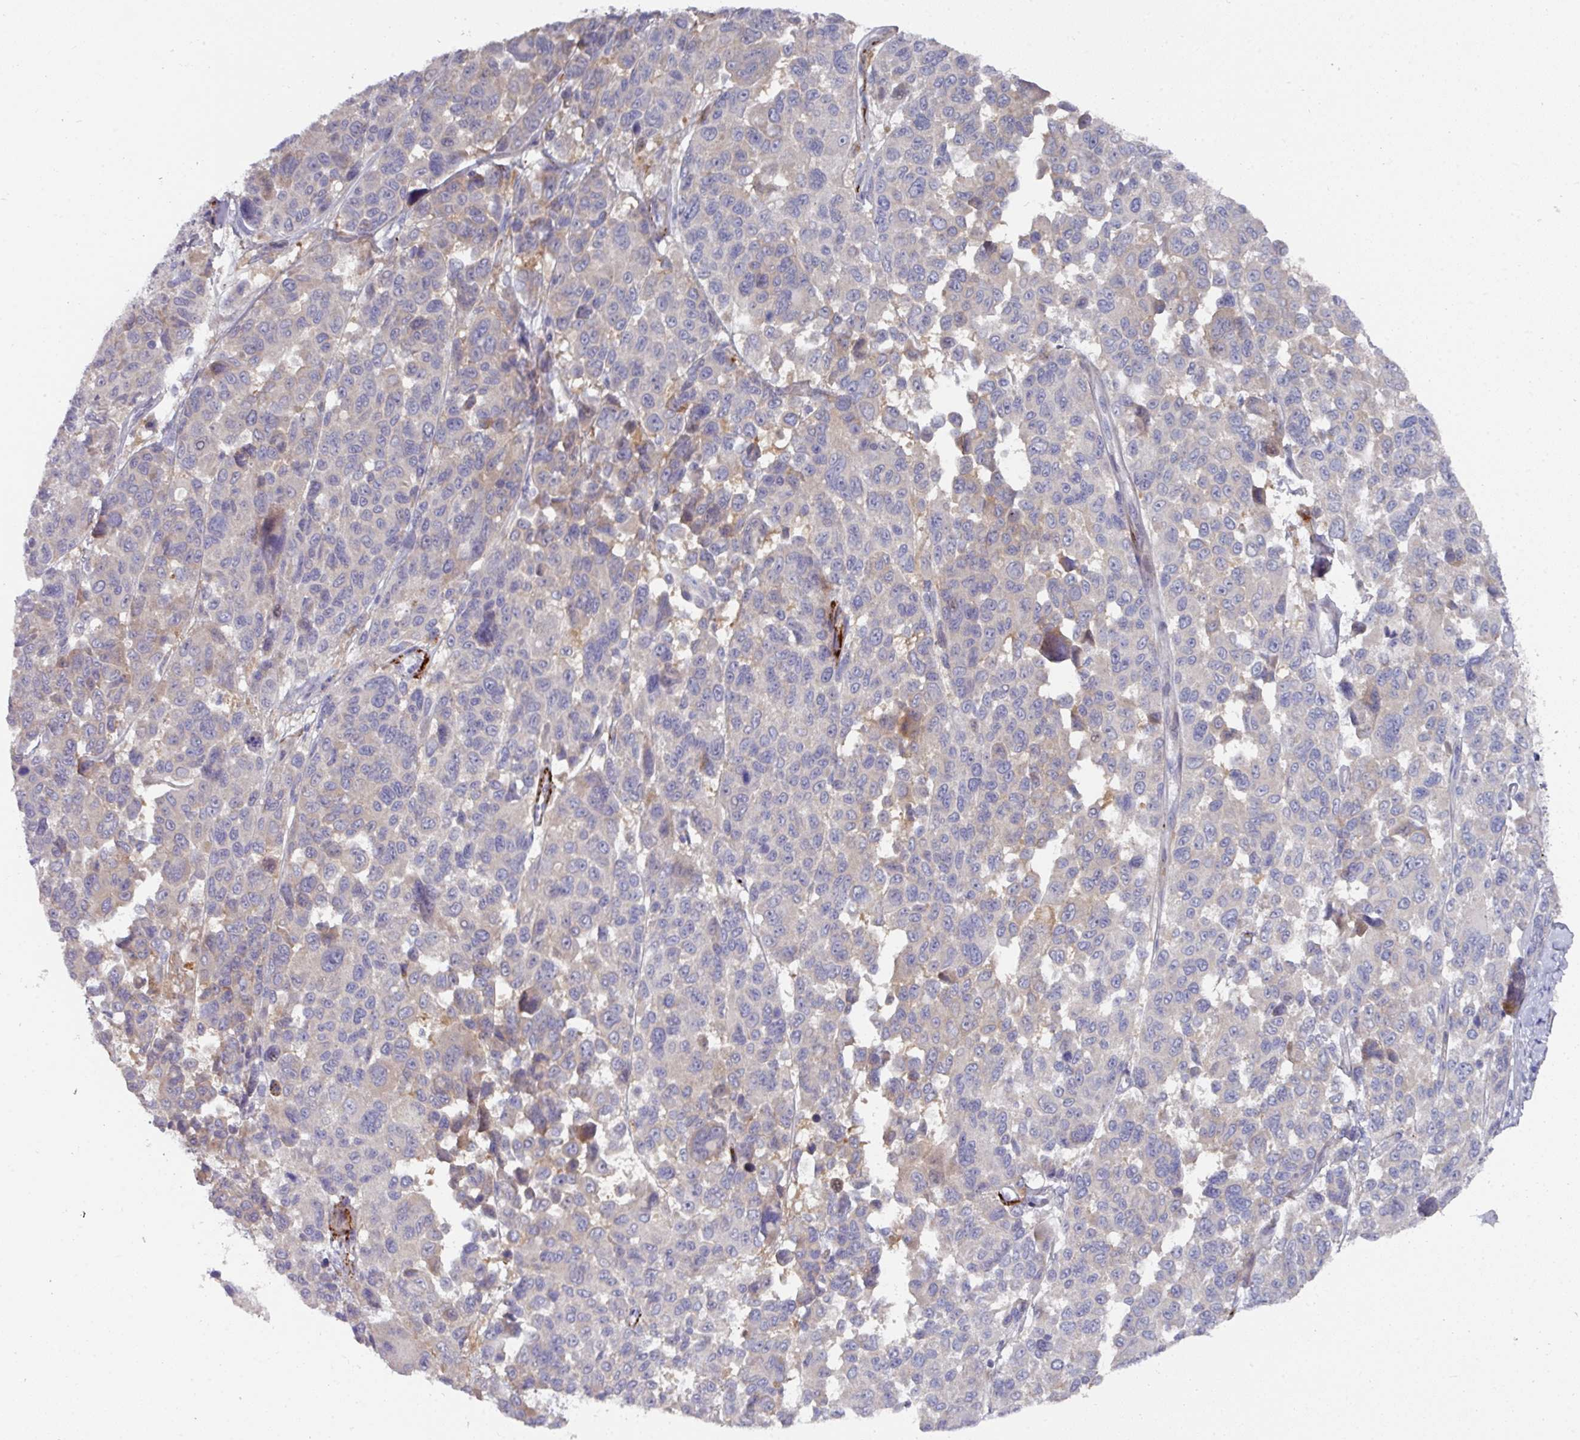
{"staining": {"intensity": "weak", "quantity": "<25%", "location": "cytoplasmic/membranous"}, "tissue": "melanoma", "cell_type": "Tumor cells", "image_type": "cancer", "snomed": [{"axis": "morphology", "description": "Malignant melanoma, NOS"}, {"axis": "topography", "description": "Skin"}], "caption": "High magnification brightfield microscopy of malignant melanoma stained with DAB (3,3'-diaminobenzidine) (brown) and counterstained with hematoxylin (blue): tumor cells show no significant expression.", "gene": "NT5C1A", "patient": {"sex": "female", "age": 66}}